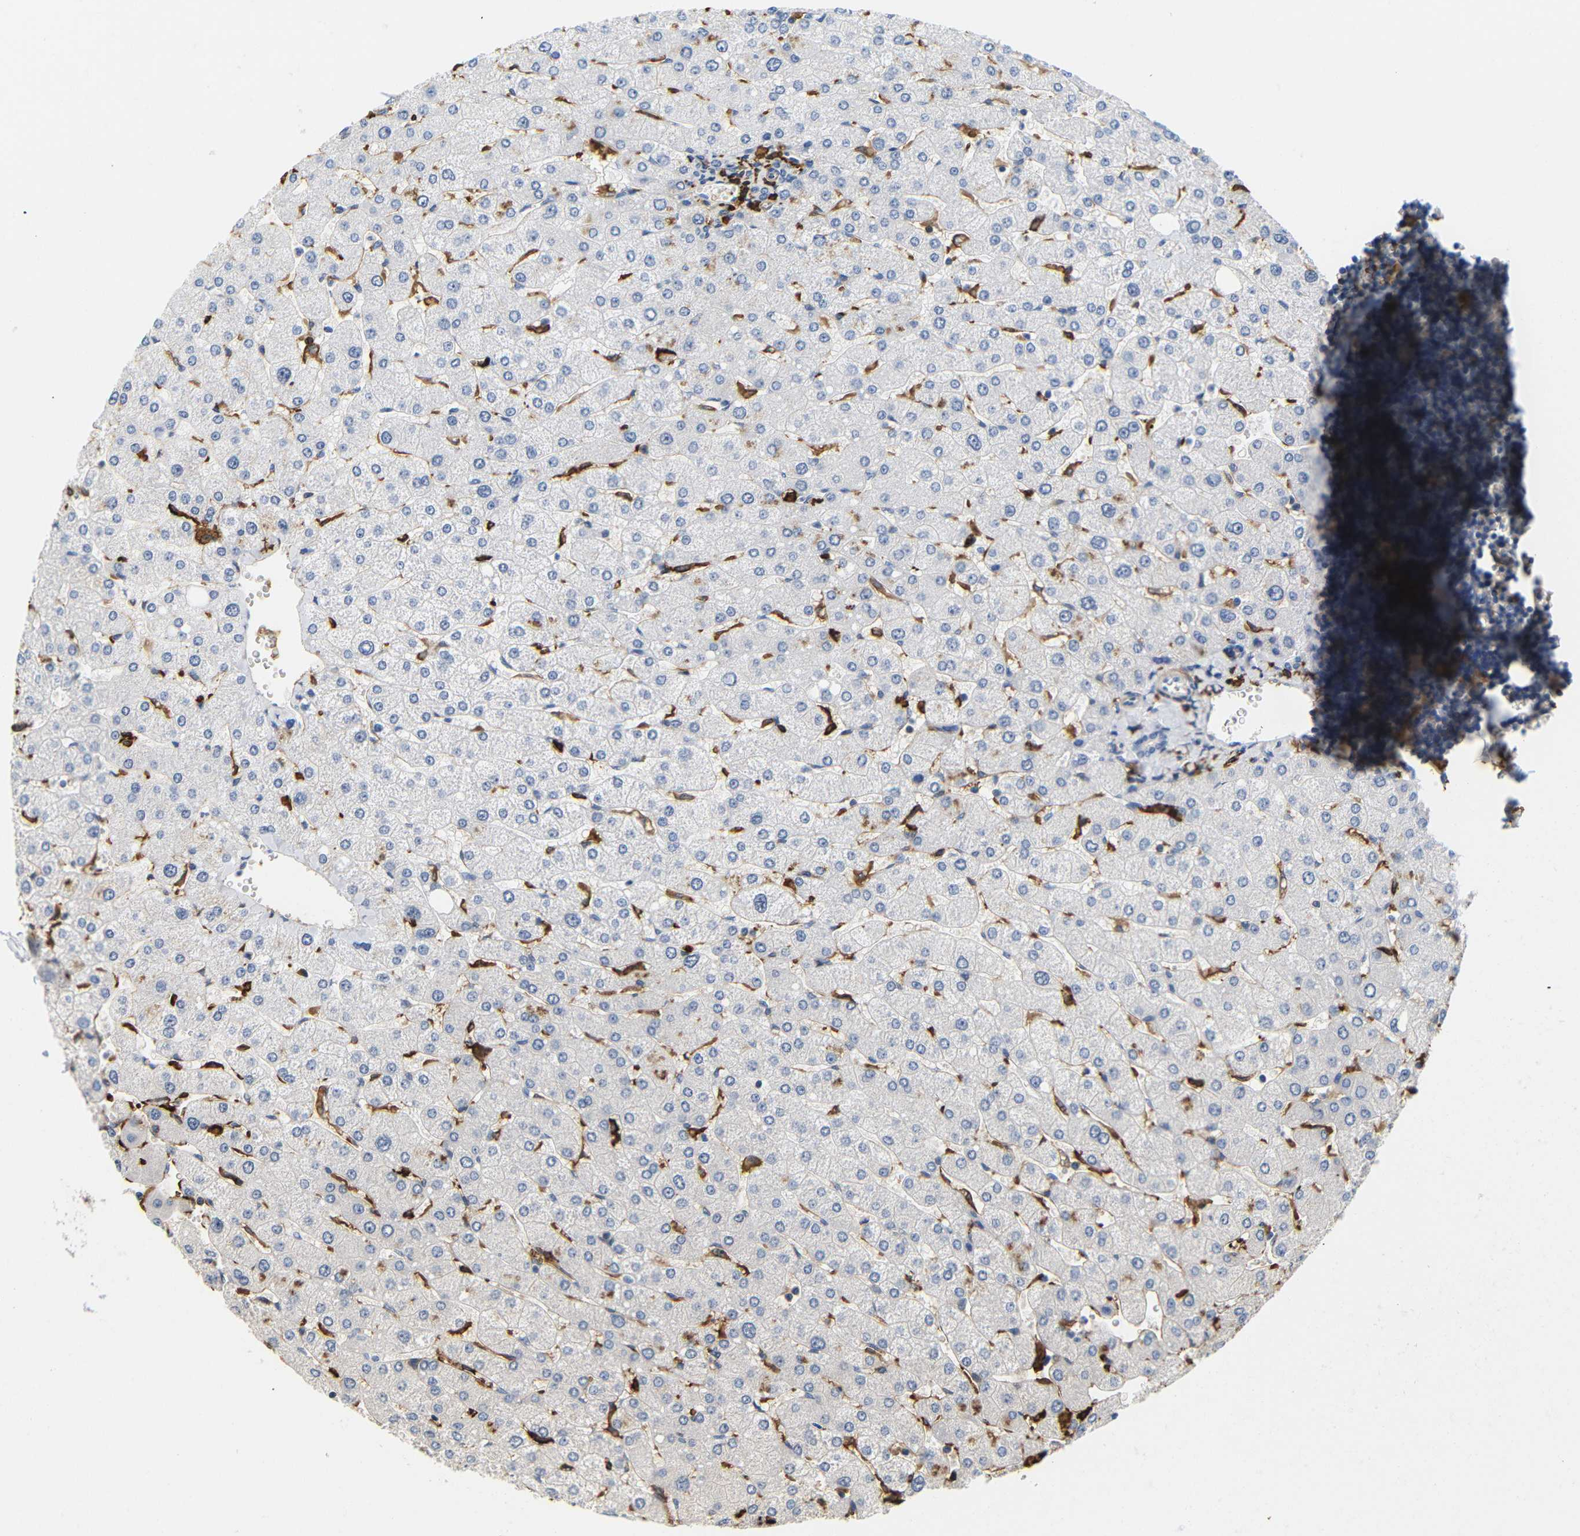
{"staining": {"intensity": "negative", "quantity": "none", "location": "none"}, "tissue": "liver", "cell_type": "Cholangiocytes", "image_type": "normal", "snomed": [{"axis": "morphology", "description": "Normal tissue, NOS"}, {"axis": "topography", "description": "Liver"}], "caption": "IHC photomicrograph of normal liver stained for a protein (brown), which shows no positivity in cholangiocytes.", "gene": "HLA", "patient": {"sex": "male", "age": 55}}